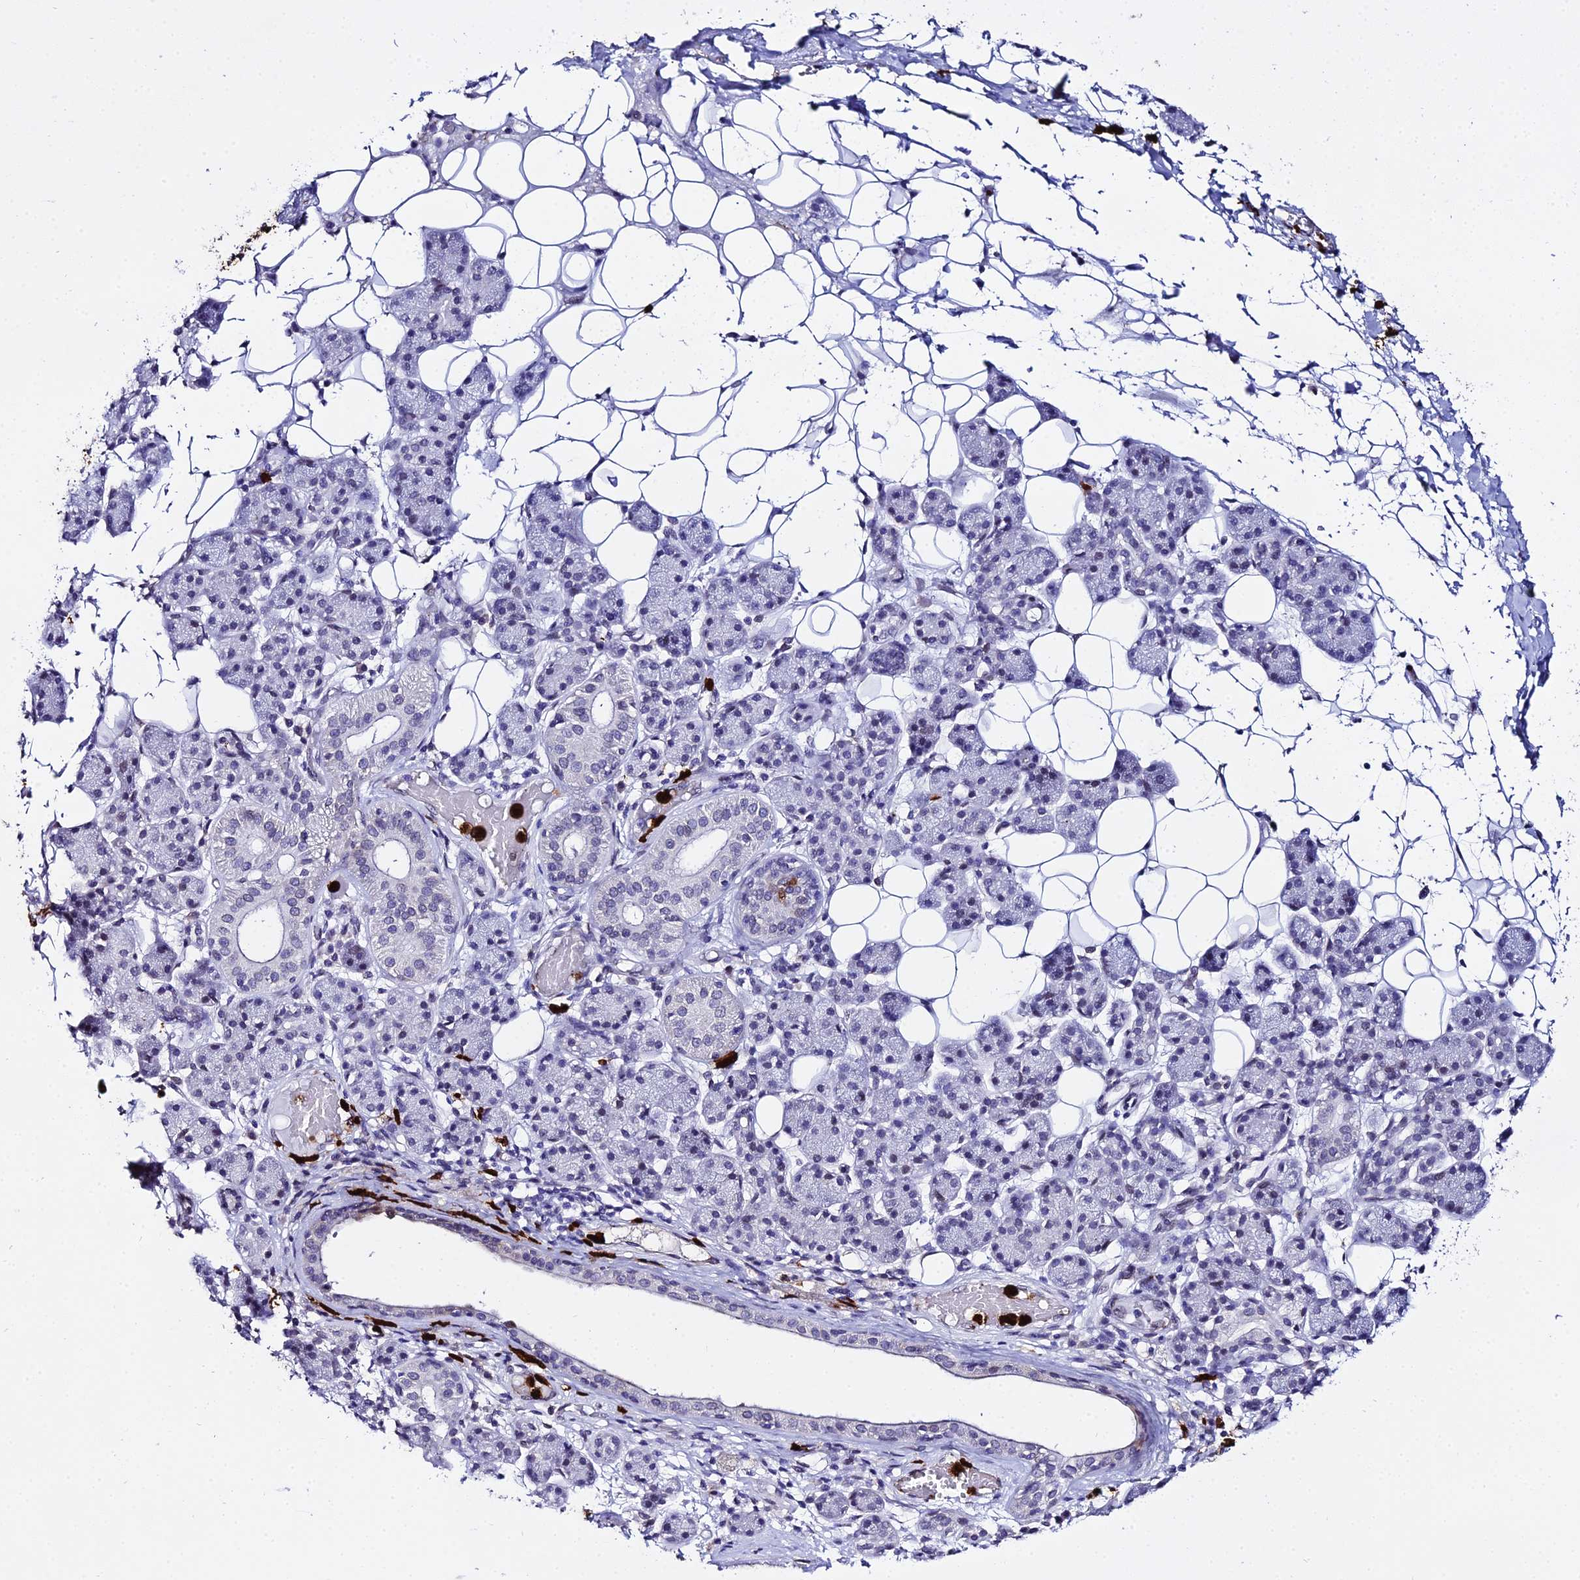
{"staining": {"intensity": "negative", "quantity": "none", "location": "none"}, "tissue": "salivary gland", "cell_type": "Glandular cells", "image_type": "normal", "snomed": [{"axis": "morphology", "description": "Normal tissue, NOS"}, {"axis": "topography", "description": "Salivary gland"}], "caption": "An IHC histopathology image of benign salivary gland is shown. There is no staining in glandular cells of salivary gland.", "gene": "MCM10", "patient": {"sex": "female", "age": 33}}